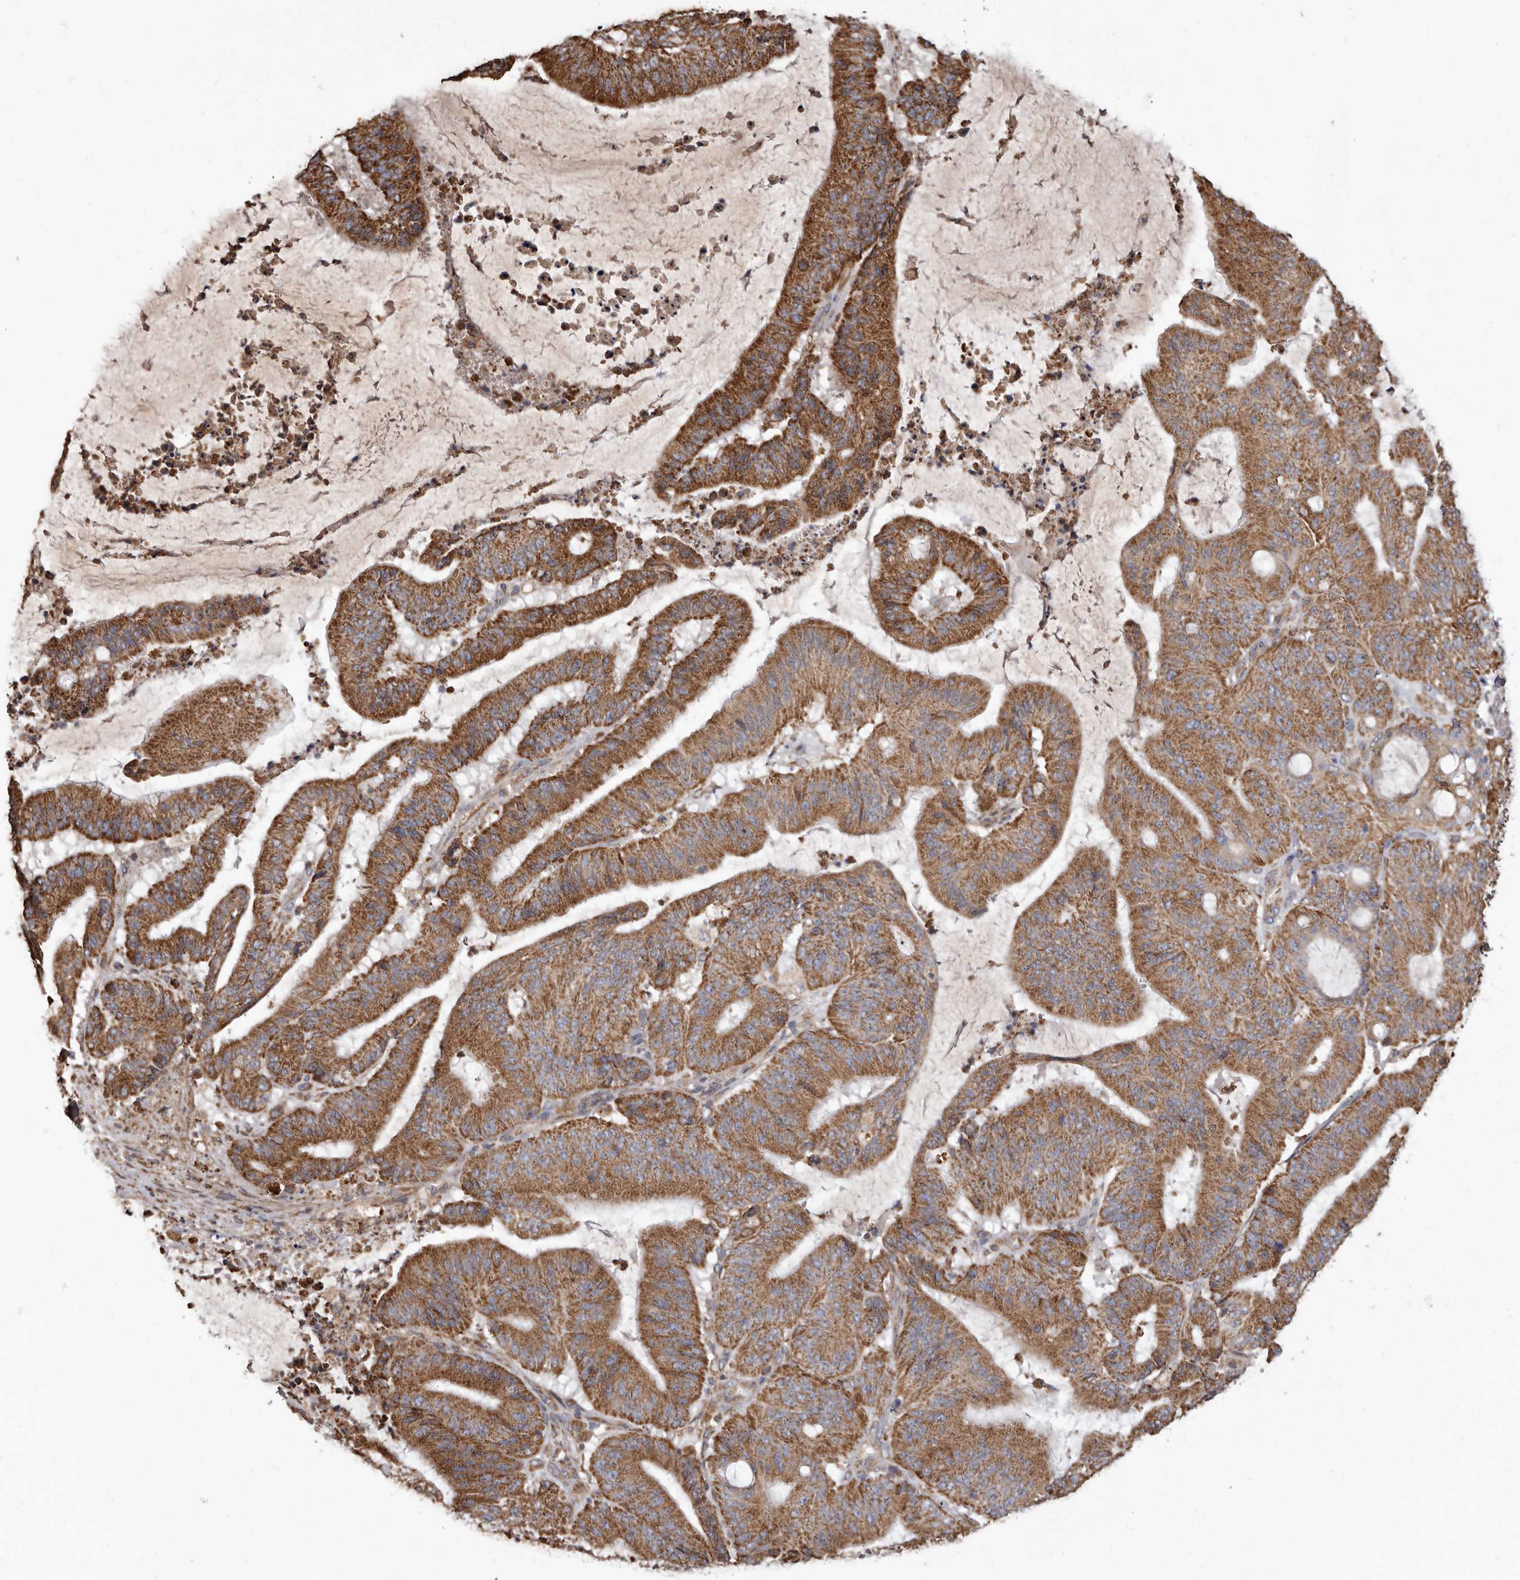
{"staining": {"intensity": "strong", "quantity": ">75%", "location": "cytoplasmic/membranous"}, "tissue": "liver cancer", "cell_type": "Tumor cells", "image_type": "cancer", "snomed": [{"axis": "morphology", "description": "Normal tissue, NOS"}, {"axis": "morphology", "description": "Cholangiocarcinoma"}, {"axis": "topography", "description": "Liver"}, {"axis": "topography", "description": "Peripheral nerve tissue"}], "caption": "Protein staining of liver cancer (cholangiocarcinoma) tissue reveals strong cytoplasmic/membranous positivity in about >75% of tumor cells.", "gene": "CDK5RAP3", "patient": {"sex": "female", "age": 73}}